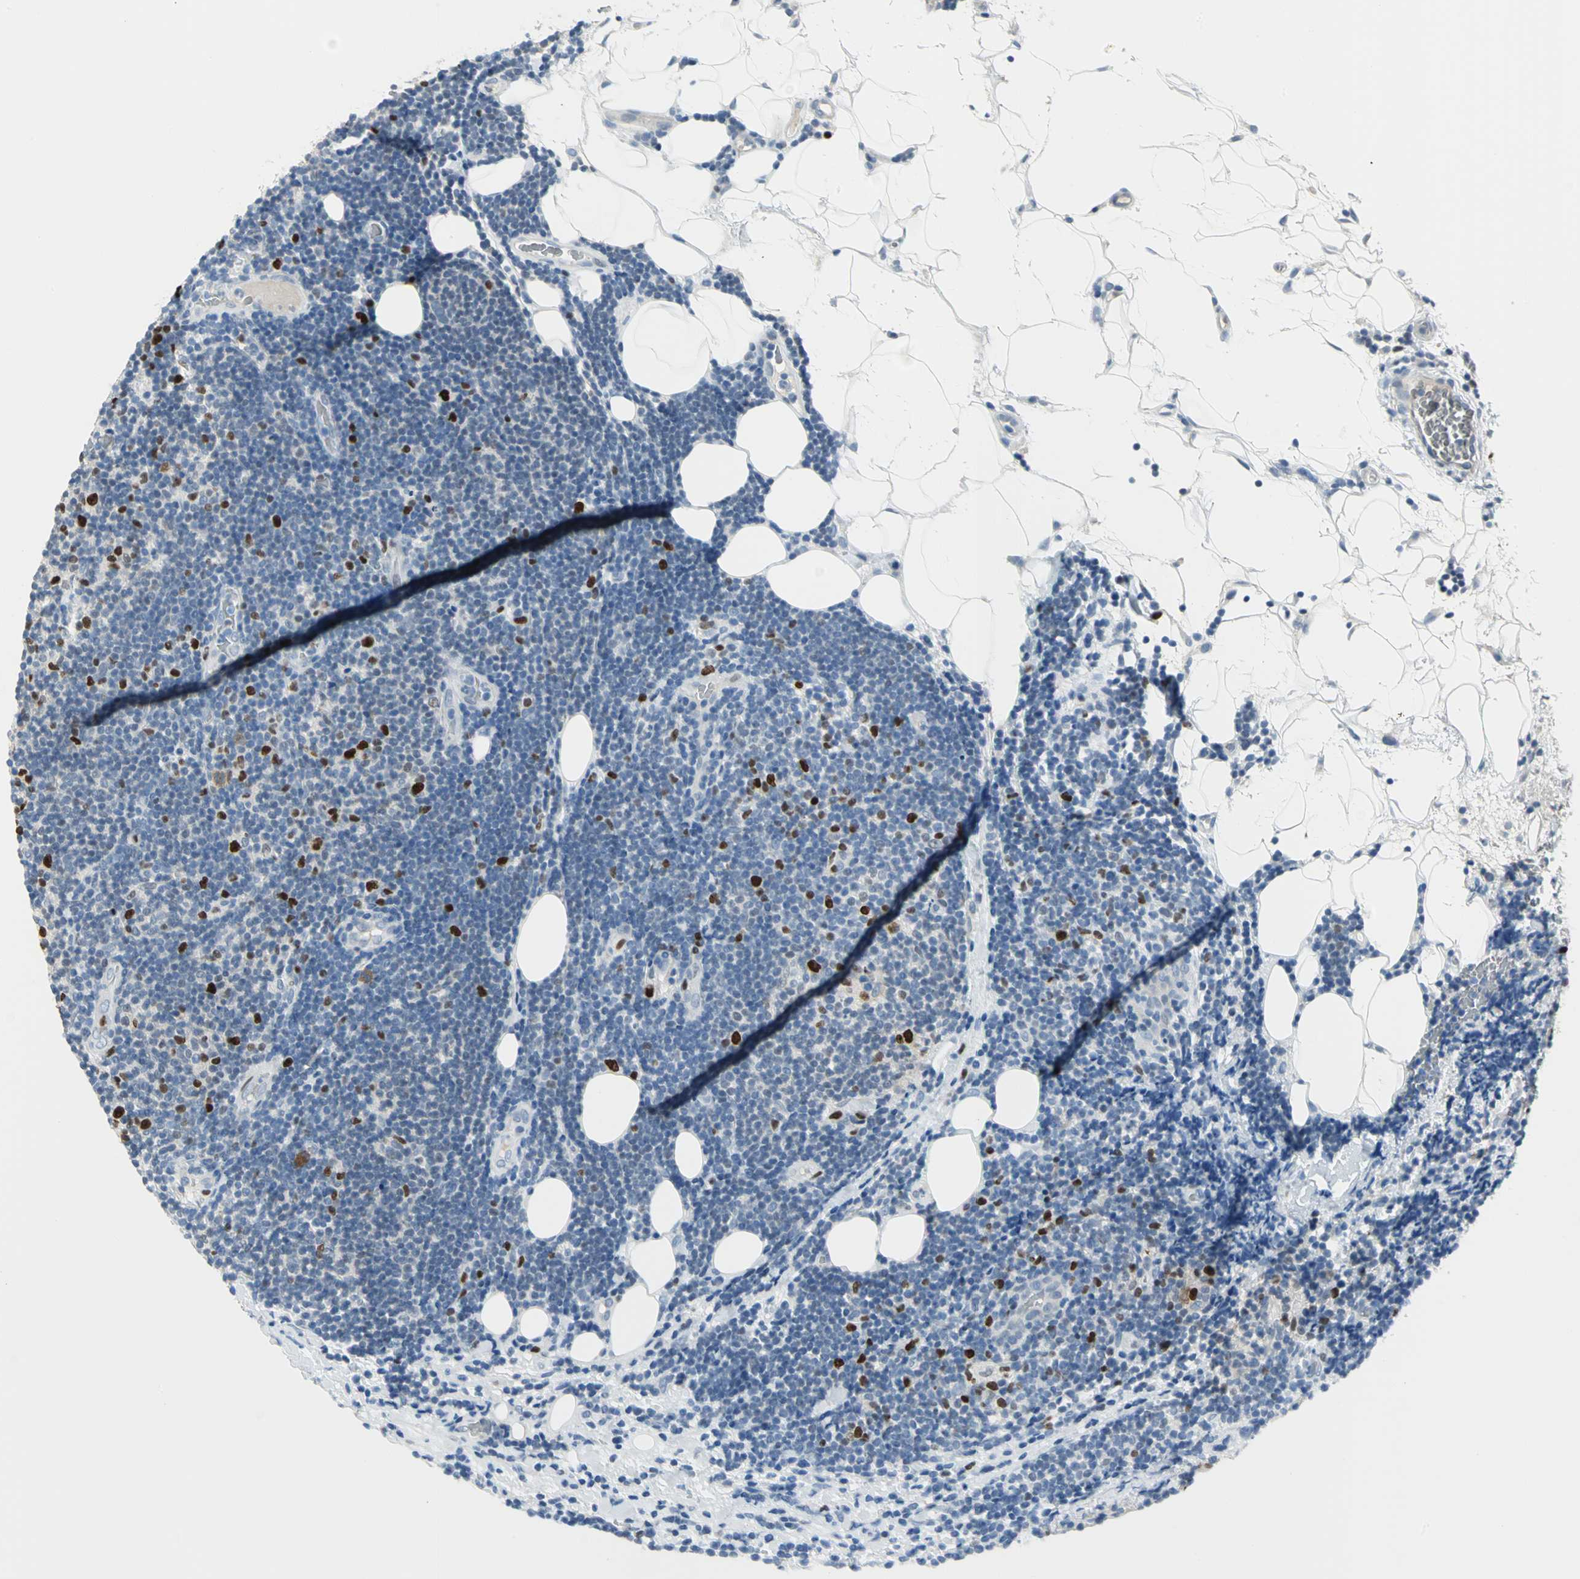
{"staining": {"intensity": "strong", "quantity": "<25%", "location": "nuclear"}, "tissue": "lymphoma", "cell_type": "Tumor cells", "image_type": "cancer", "snomed": [{"axis": "morphology", "description": "Malignant lymphoma, non-Hodgkin's type, Low grade"}, {"axis": "topography", "description": "Lymph node"}], "caption": "Low-grade malignant lymphoma, non-Hodgkin's type stained with a brown dye displays strong nuclear positive positivity in approximately <25% of tumor cells.", "gene": "MCM3", "patient": {"sex": "male", "age": 83}}